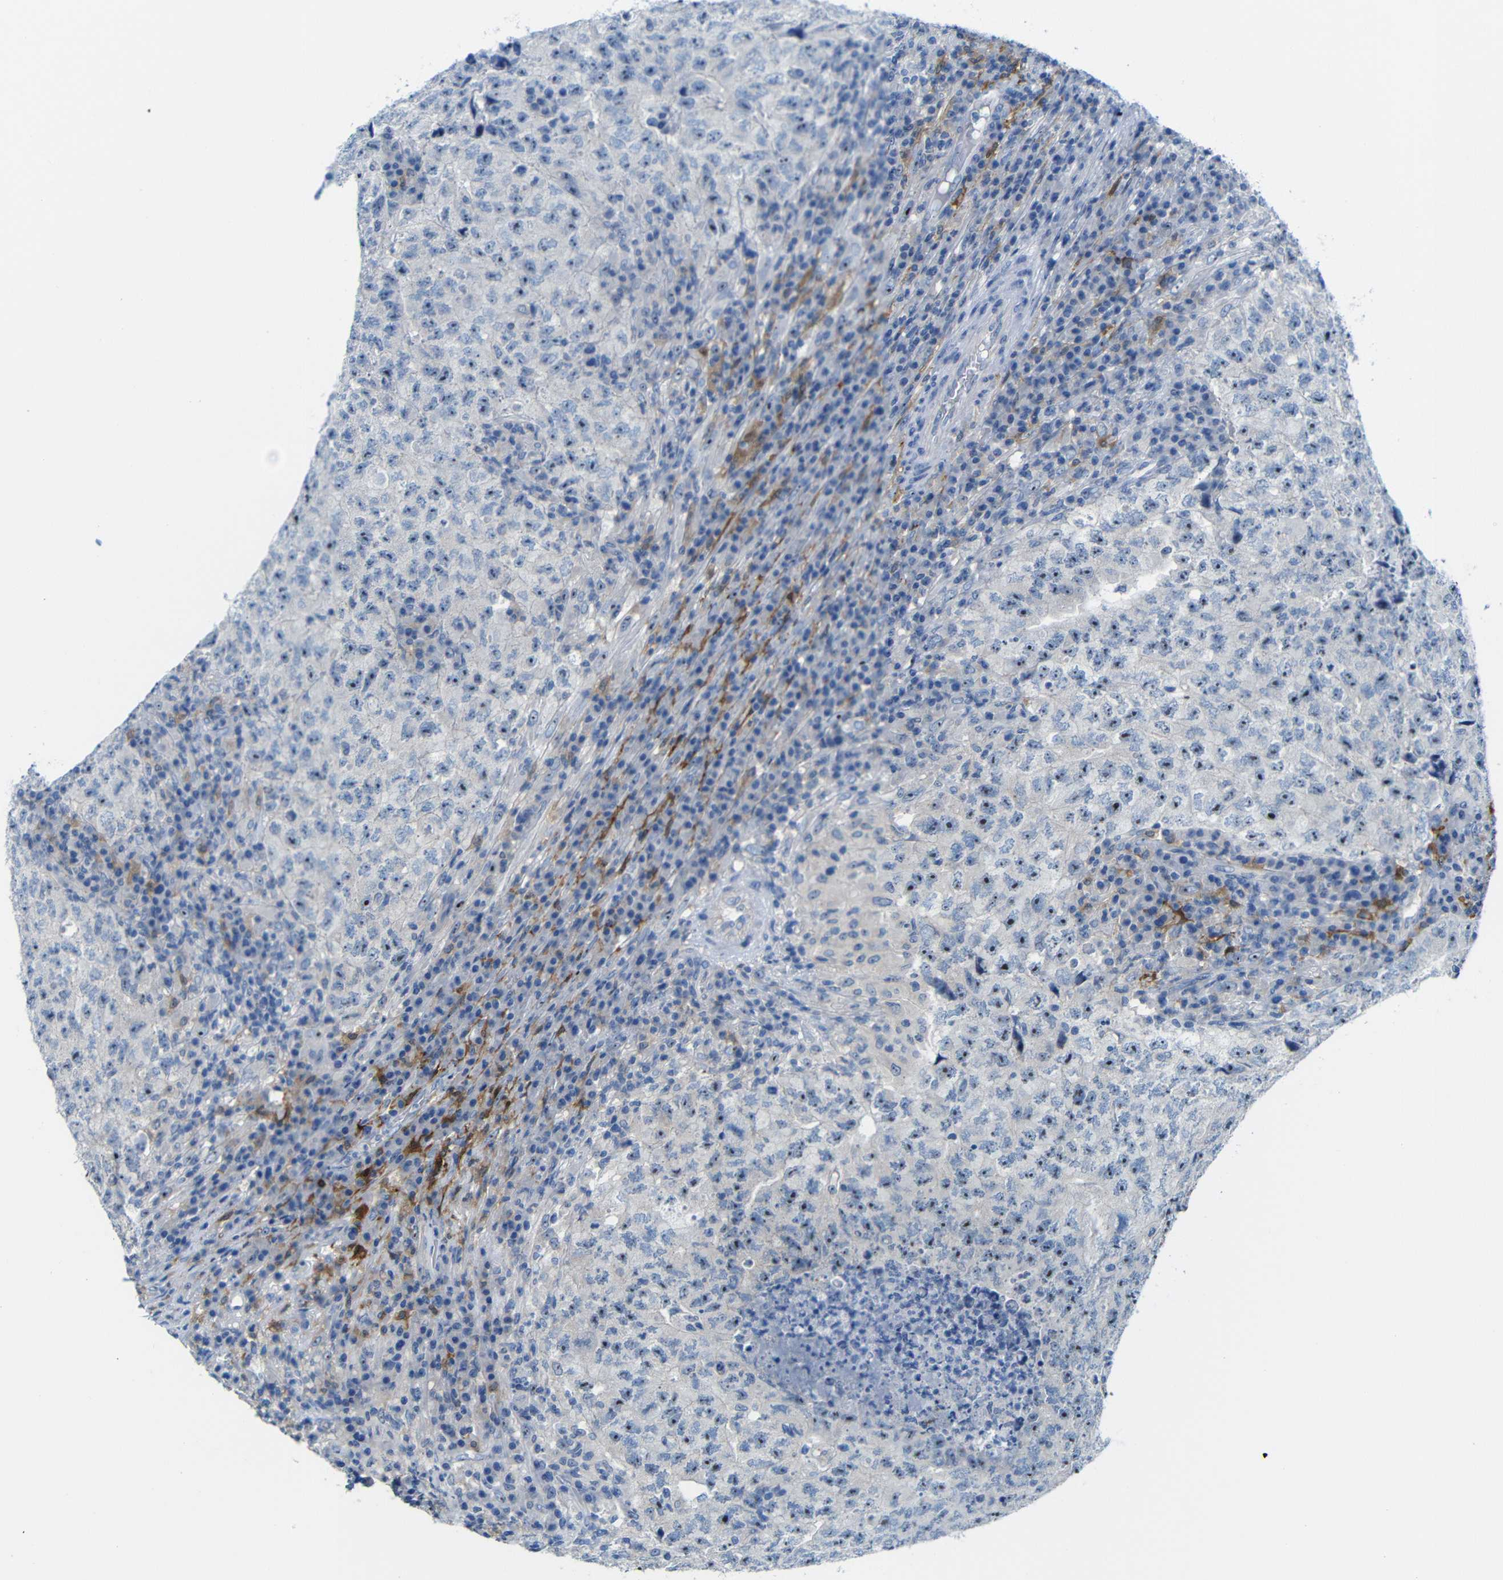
{"staining": {"intensity": "moderate", "quantity": "25%-75%", "location": "nuclear"}, "tissue": "testis cancer", "cell_type": "Tumor cells", "image_type": "cancer", "snomed": [{"axis": "morphology", "description": "Necrosis, NOS"}, {"axis": "morphology", "description": "Carcinoma, Embryonal, NOS"}, {"axis": "topography", "description": "Testis"}], "caption": "Immunohistochemical staining of human testis embryonal carcinoma shows moderate nuclear protein positivity in approximately 25%-75% of tumor cells.", "gene": "C1orf210", "patient": {"sex": "male", "age": 19}}